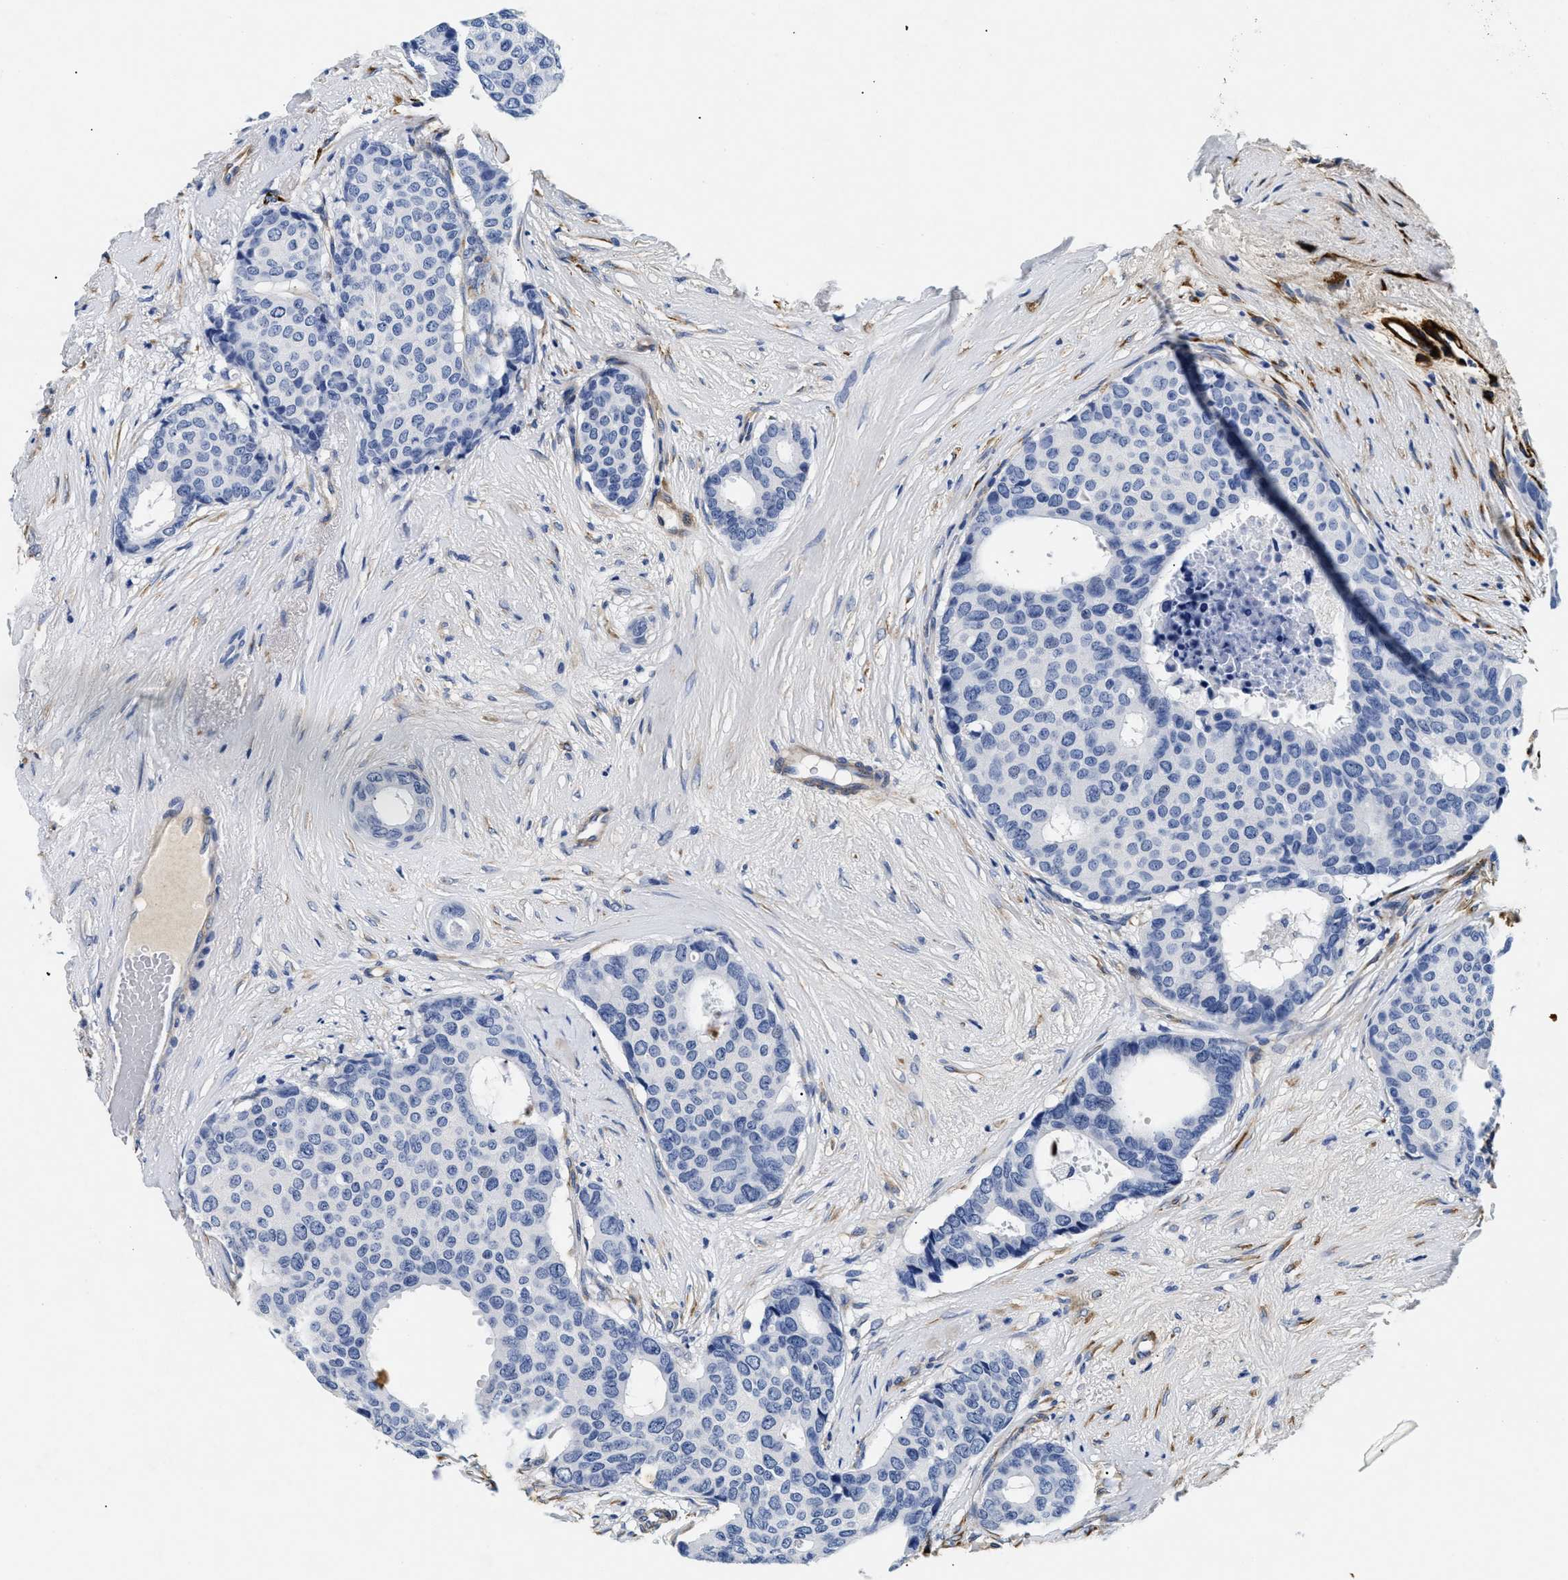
{"staining": {"intensity": "negative", "quantity": "none", "location": "none"}, "tissue": "breast cancer", "cell_type": "Tumor cells", "image_type": "cancer", "snomed": [{"axis": "morphology", "description": "Duct carcinoma"}, {"axis": "topography", "description": "Breast"}], "caption": "The immunohistochemistry histopathology image has no significant positivity in tumor cells of breast infiltrating ductal carcinoma tissue.", "gene": "LAMA3", "patient": {"sex": "female", "age": 75}}